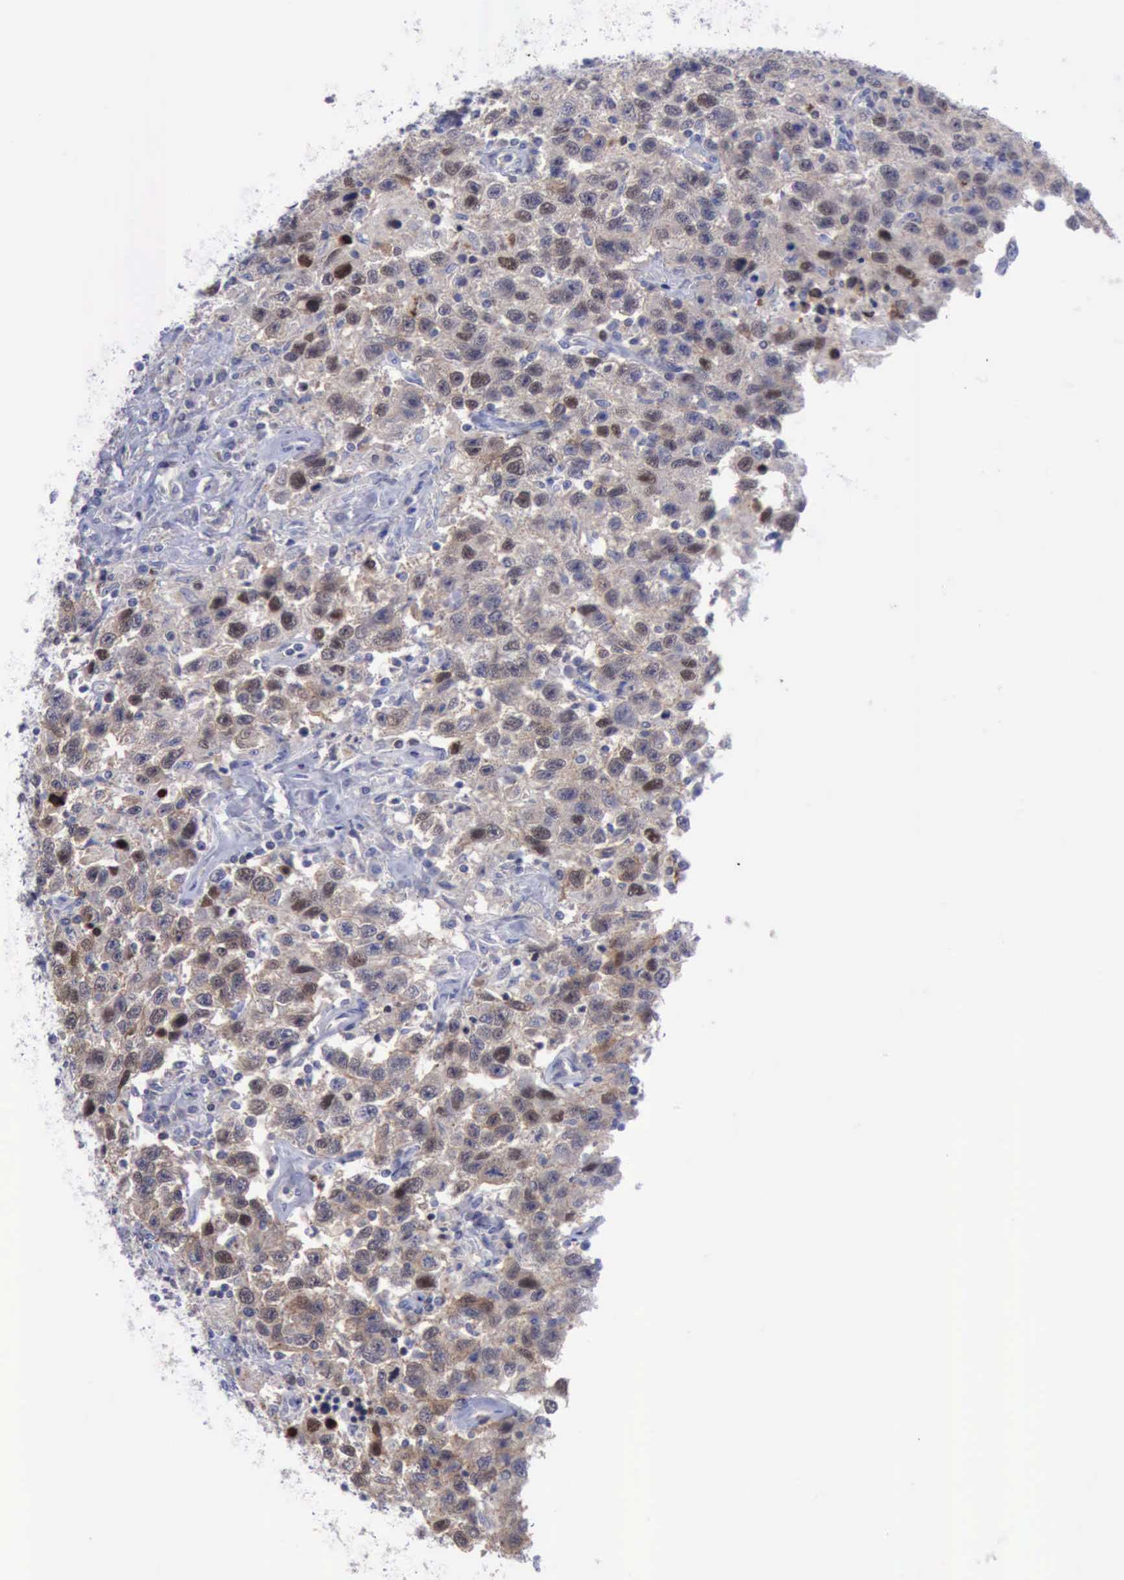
{"staining": {"intensity": "weak", "quantity": ">75%", "location": "cytoplasmic/membranous"}, "tissue": "testis cancer", "cell_type": "Tumor cells", "image_type": "cancer", "snomed": [{"axis": "morphology", "description": "Seminoma, NOS"}, {"axis": "topography", "description": "Testis"}], "caption": "A micrograph showing weak cytoplasmic/membranous expression in about >75% of tumor cells in testis seminoma, as visualized by brown immunohistochemical staining.", "gene": "SATB2", "patient": {"sex": "male", "age": 41}}